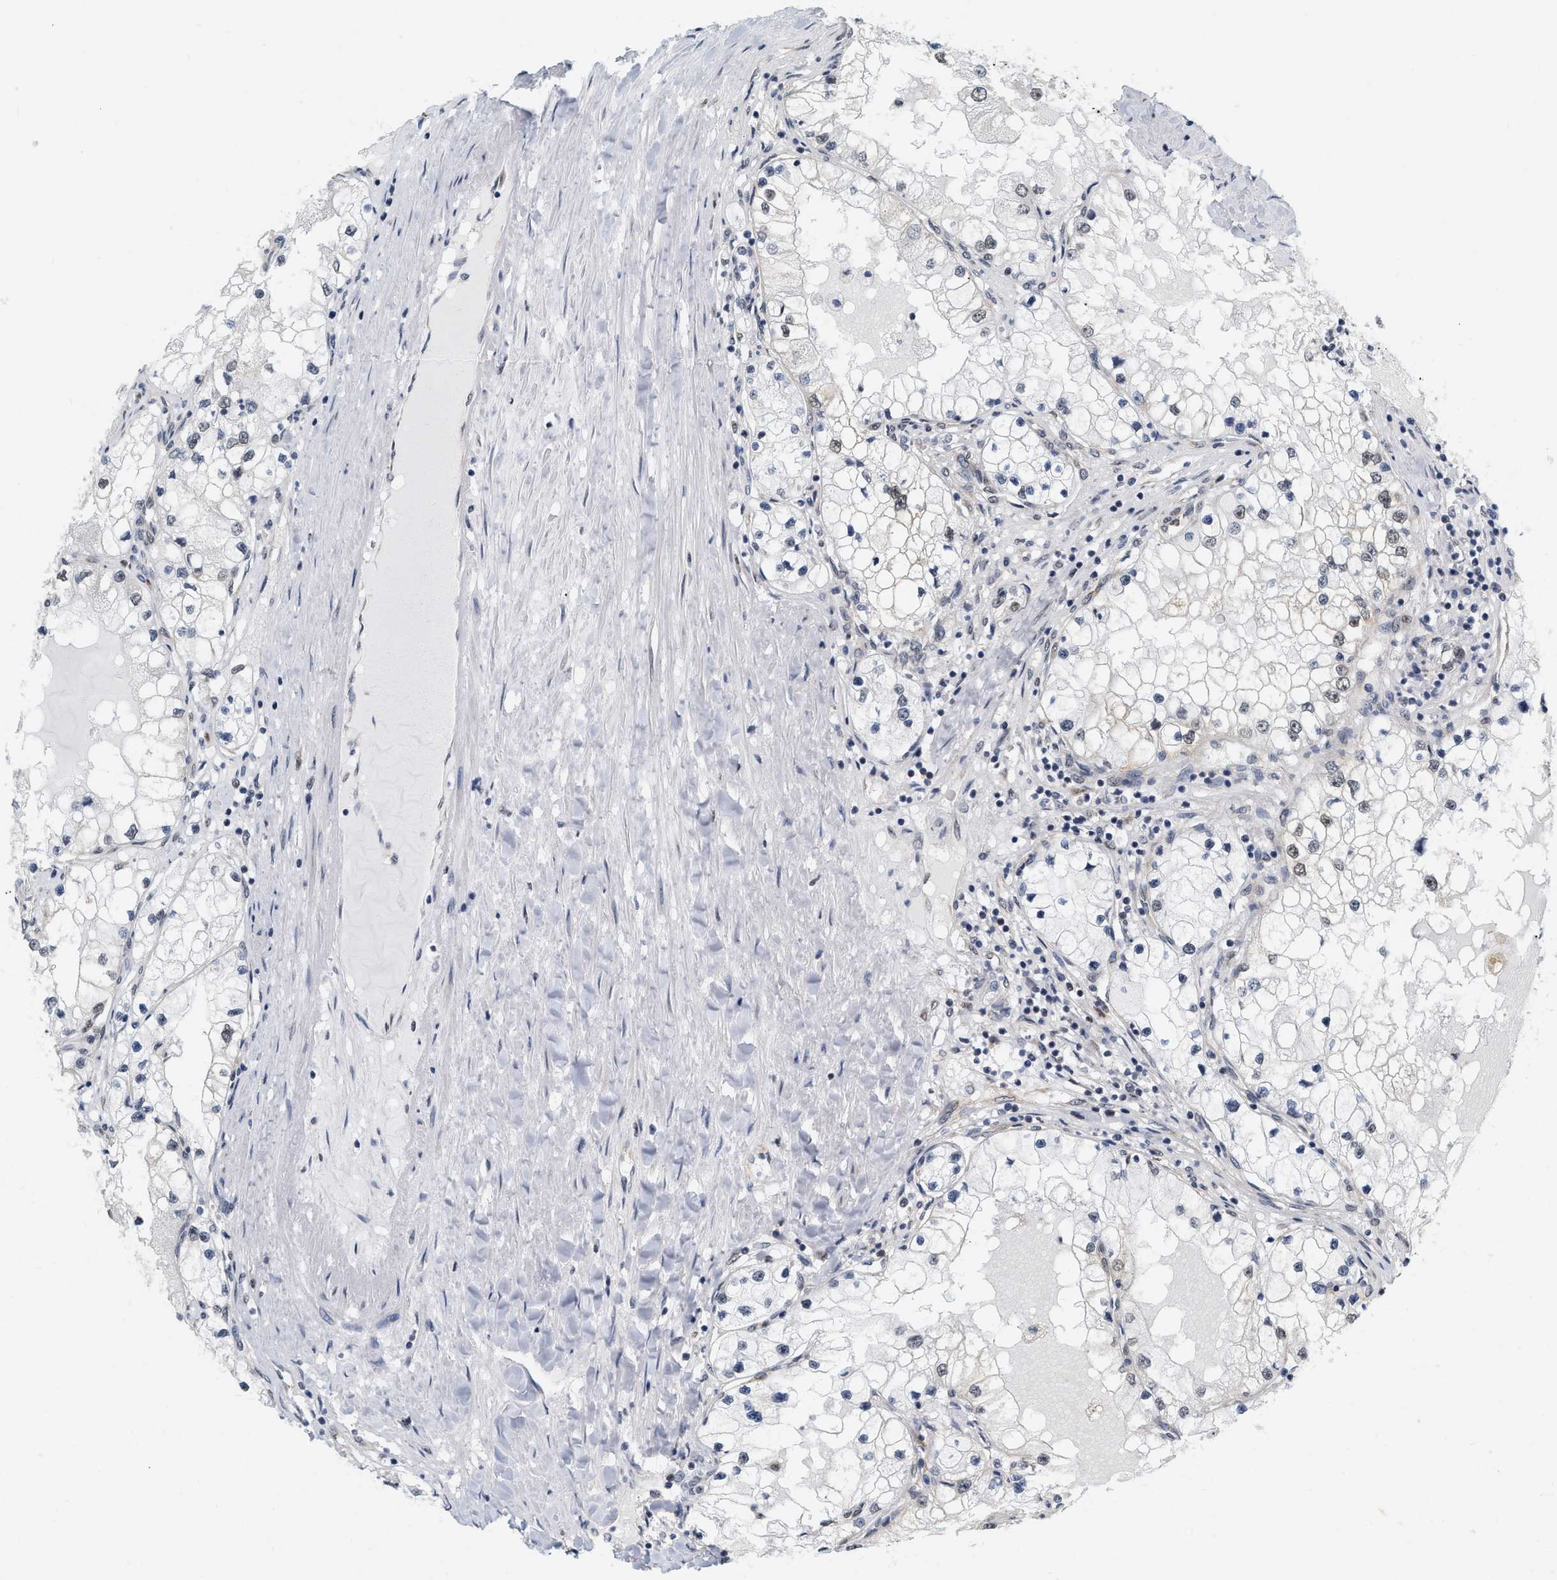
{"staining": {"intensity": "weak", "quantity": "<25%", "location": "nuclear"}, "tissue": "renal cancer", "cell_type": "Tumor cells", "image_type": "cancer", "snomed": [{"axis": "morphology", "description": "Adenocarcinoma, NOS"}, {"axis": "topography", "description": "Kidney"}], "caption": "High magnification brightfield microscopy of renal cancer (adenocarcinoma) stained with DAB (3,3'-diaminobenzidine) (brown) and counterstained with hematoxylin (blue): tumor cells show no significant staining.", "gene": "RUVBL1", "patient": {"sex": "male", "age": 68}}